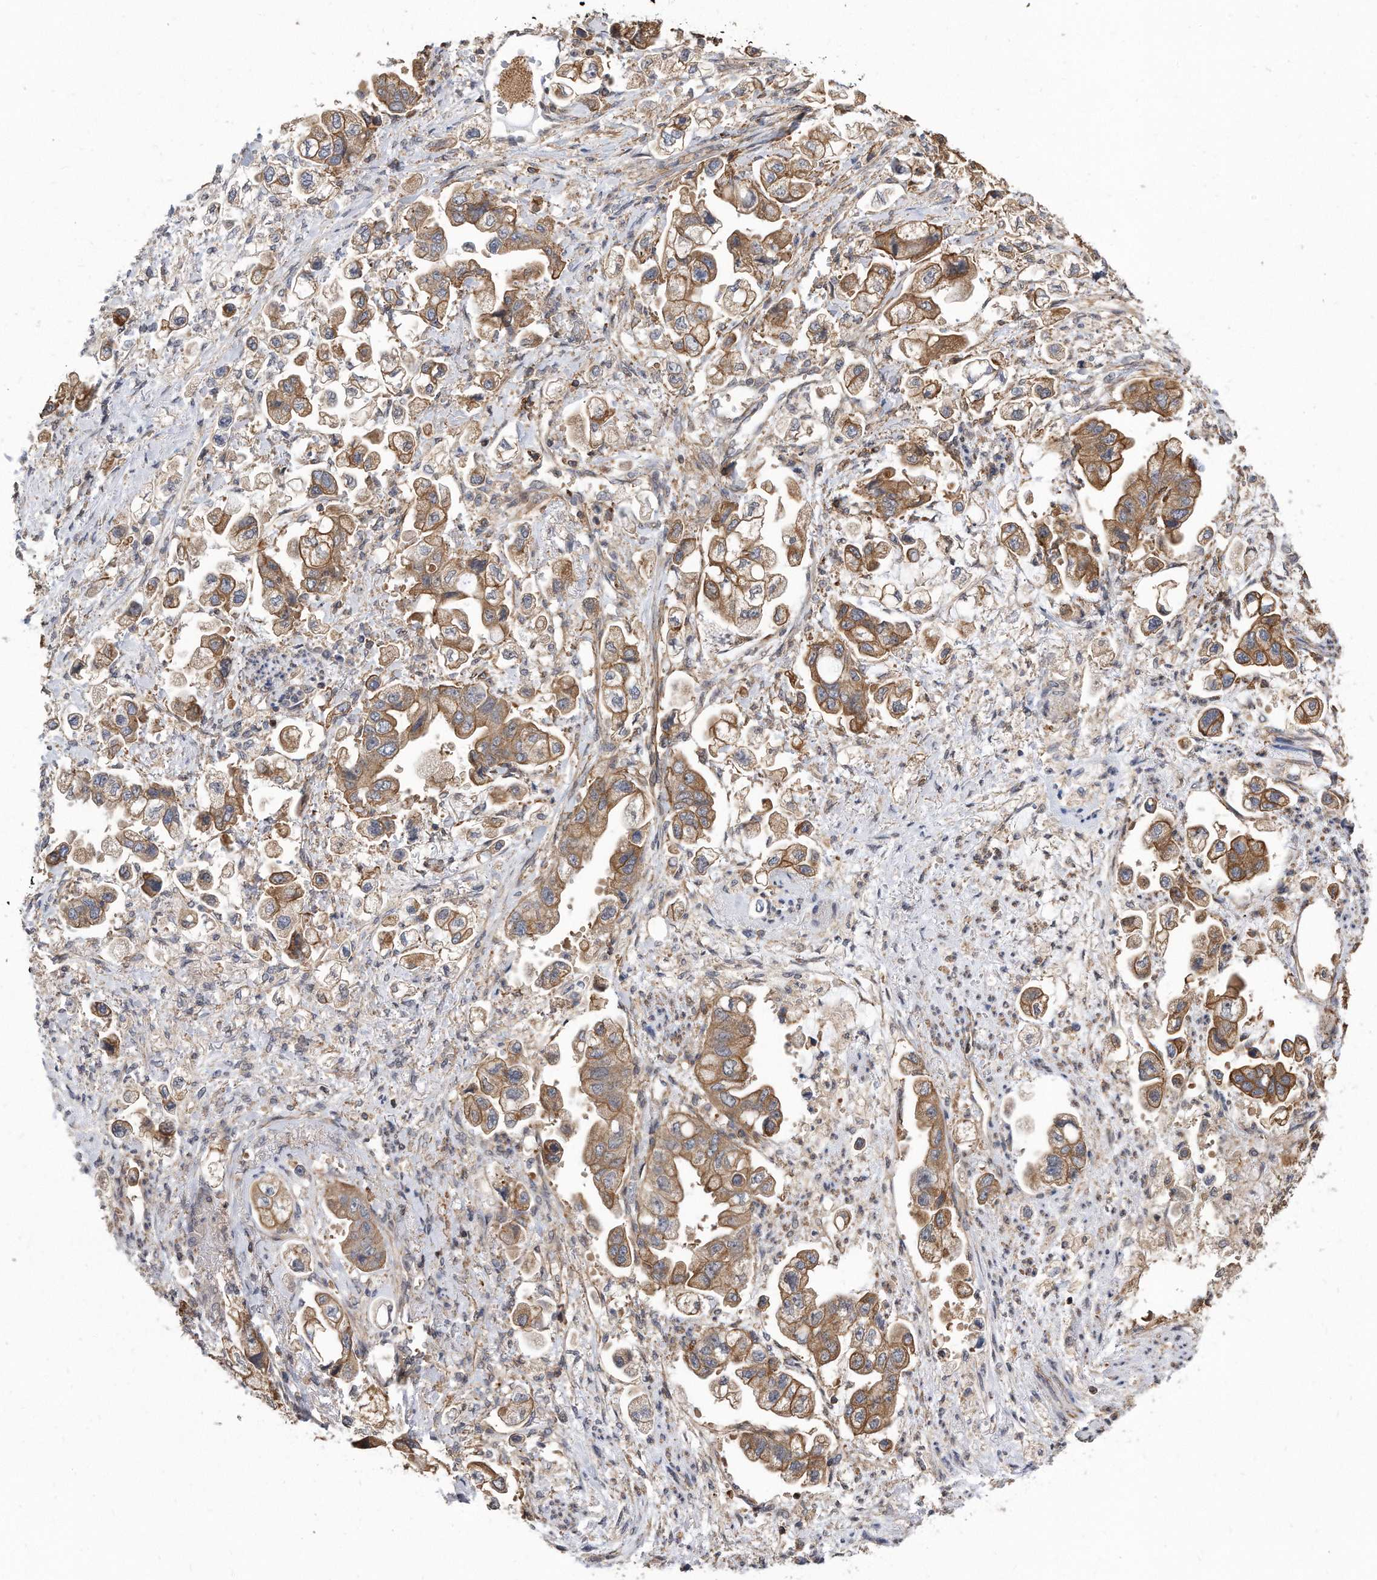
{"staining": {"intensity": "moderate", "quantity": ">75%", "location": "cytoplasmic/membranous"}, "tissue": "stomach cancer", "cell_type": "Tumor cells", "image_type": "cancer", "snomed": [{"axis": "morphology", "description": "Adenocarcinoma, NOS"}, {"axis": "topography", "description": "Stomach"}], "caption": "IHC image of neoplastic tissue: human stomach cancer stained using immunohistochemistry exhibits medium levels of moderate protein expression localized specifically in the cytoplasmic/membranous of tumor cells, appearing as a cytoplasmic/membranous brown color.", "gene": "TCP1", "patient": {"sex": "male", "age": 62}}